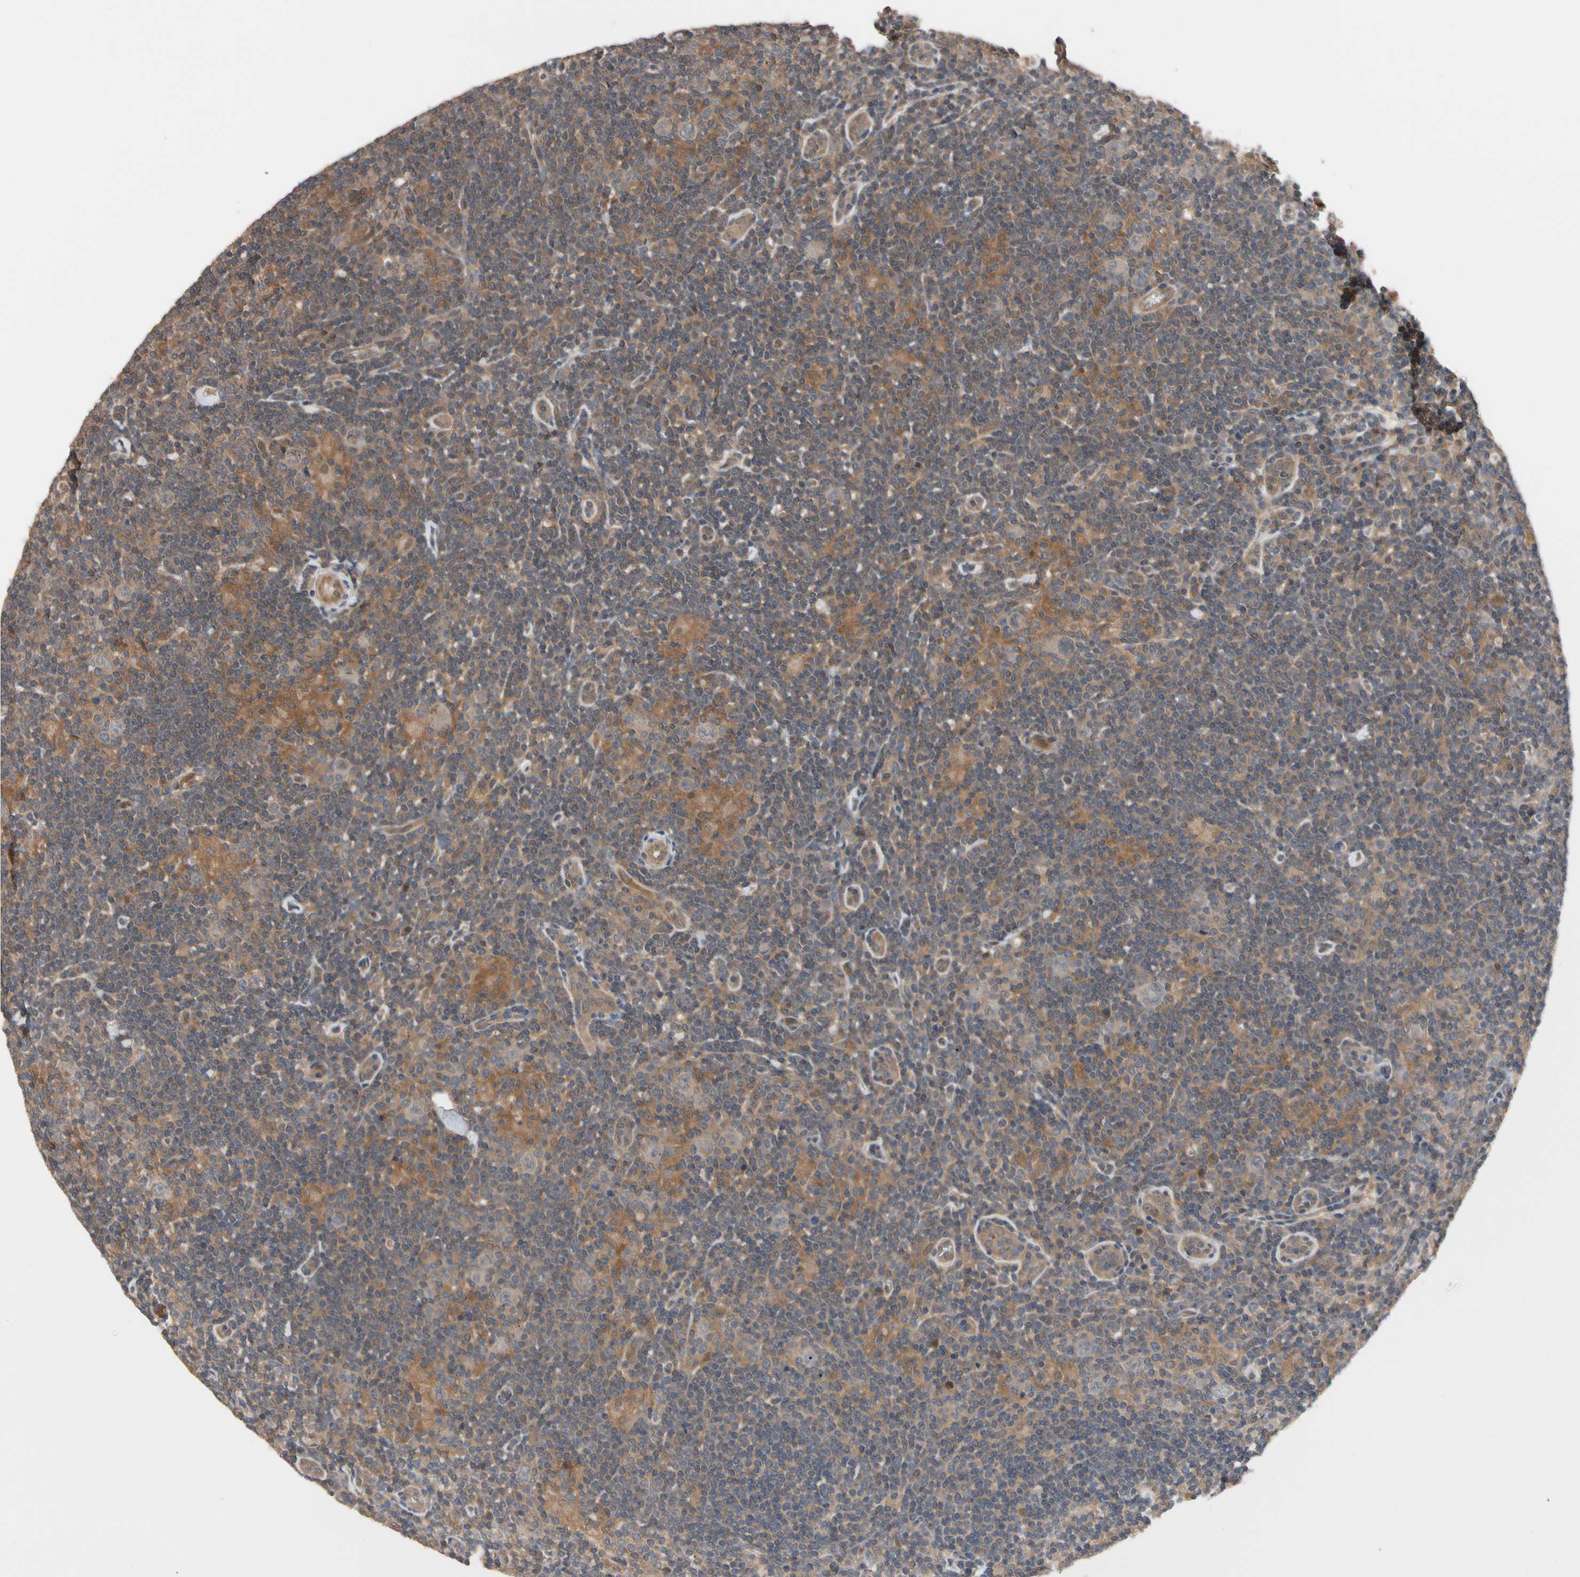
{"staining": {"intensity": "weak", "quantity": ">75%", "location": "cytoplasmic/membranous"}, "tissue": "lymphoma", "cell_type": "Tumor cells", "image_type": "cancer", "snomed": [{"axis": "morphology", "description": "Hodgkin's disease, NOS"}, {"axis": "topography", "description": "Lymph node"}], "caption": "Protein expression analysis of Hodgkin's disease reveals weak cytoplasmic/membranous expression in about >75% of tumor cells. The staining is performed using DAB (3,3'-diaminobenzidine) brown chromogen to label protein expression. The nuclei are counter-stained blue using hematoxylin.", "gene": "DPP8", "patient": {"sex": "female", "age": 57}}